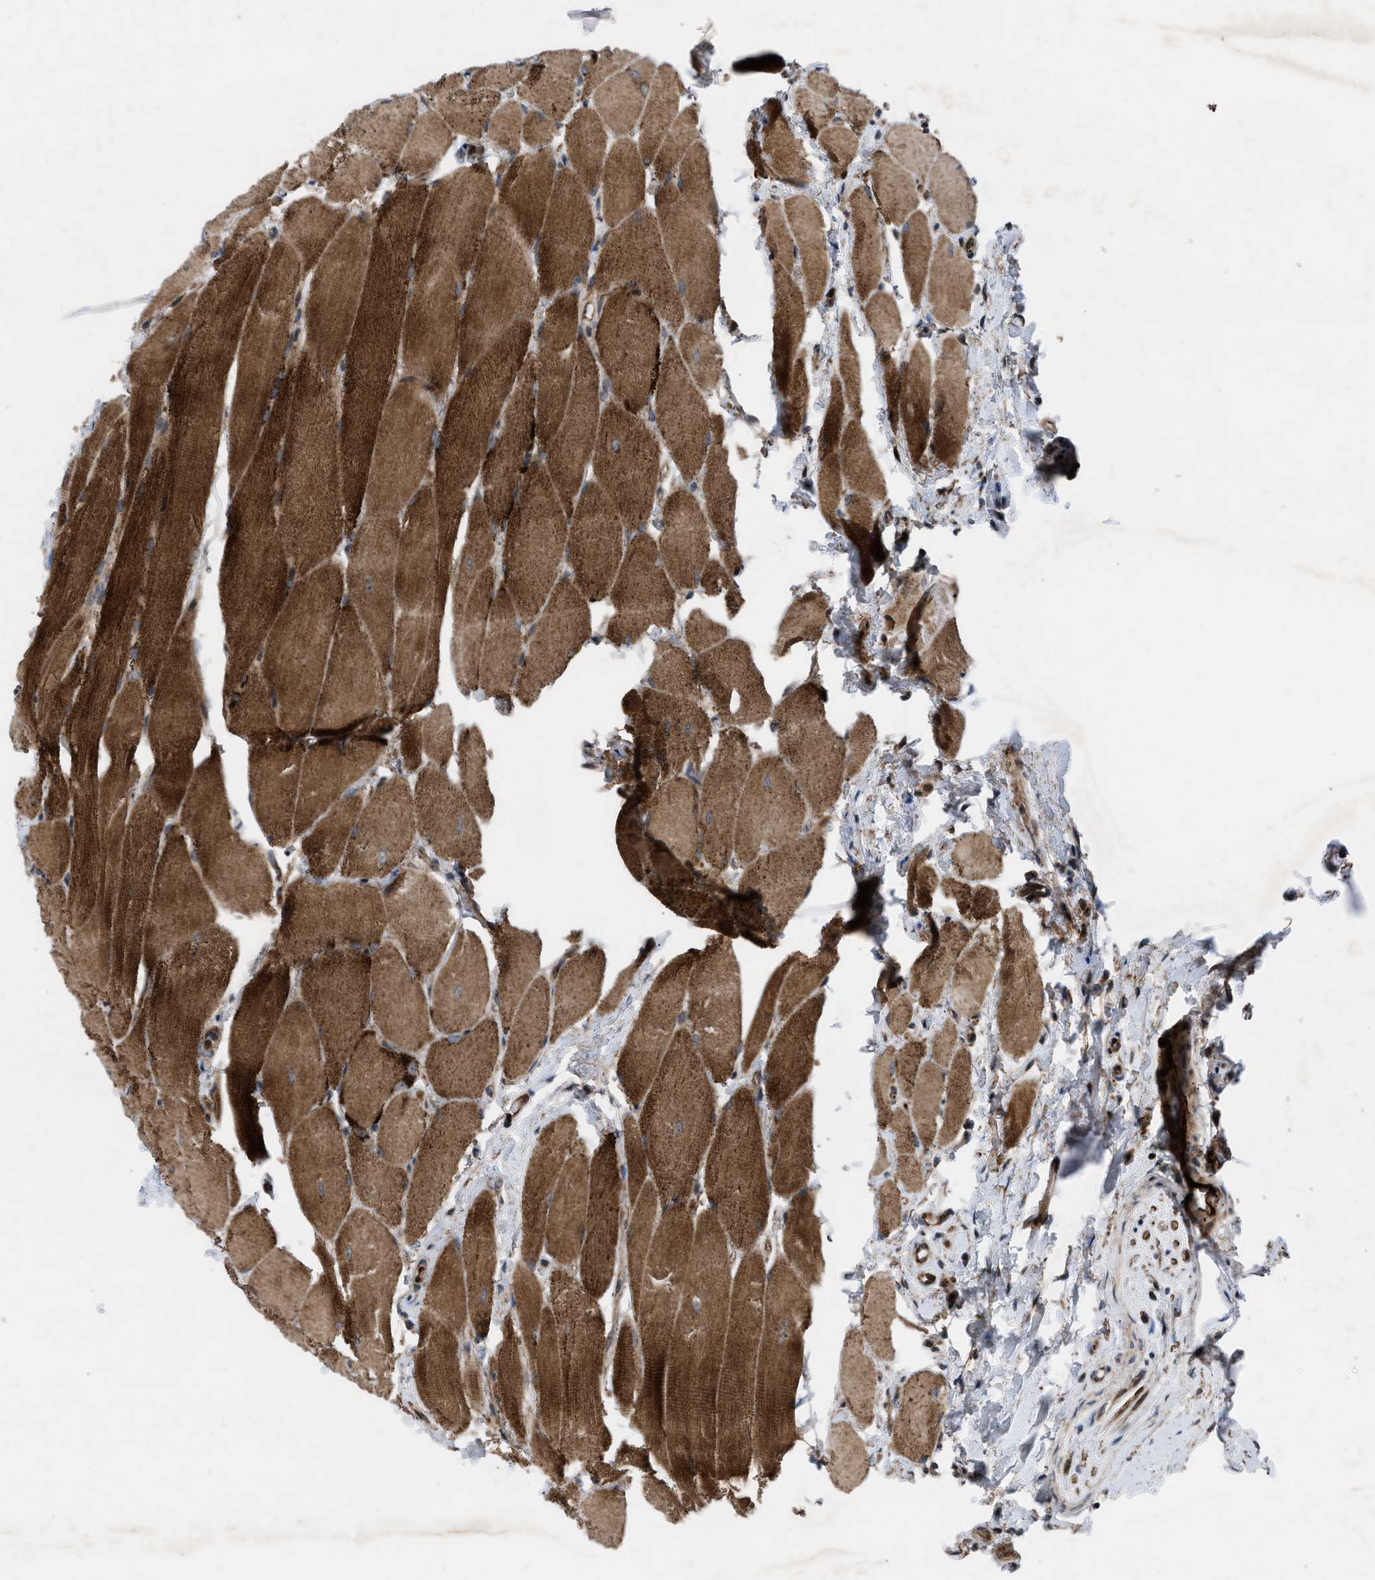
{"staining": {"intensity": "moderate", "quantity": ">75%", "location": "cytoplasmic/membranous"}, "tissue": "oral mucosa", "cell_type": "Squamous epithelial cells", "image_type": "normal", "snomed": [{"axis": "morphology", "description": "Normal tissue, NOS"}, {"axis": "topography", "description": "Skeletal muscle"}, {"axis": "topography", "description": "Oral tissue"}], "caption": "The image reveals staining of unremarkable oral mucosa, revealing moderate cytoplasmic/membranous protein expression (brown color) within squamous epithelial cells.", "gene": "AP3M2", "patient": {"sex": "male", "age": 58}}